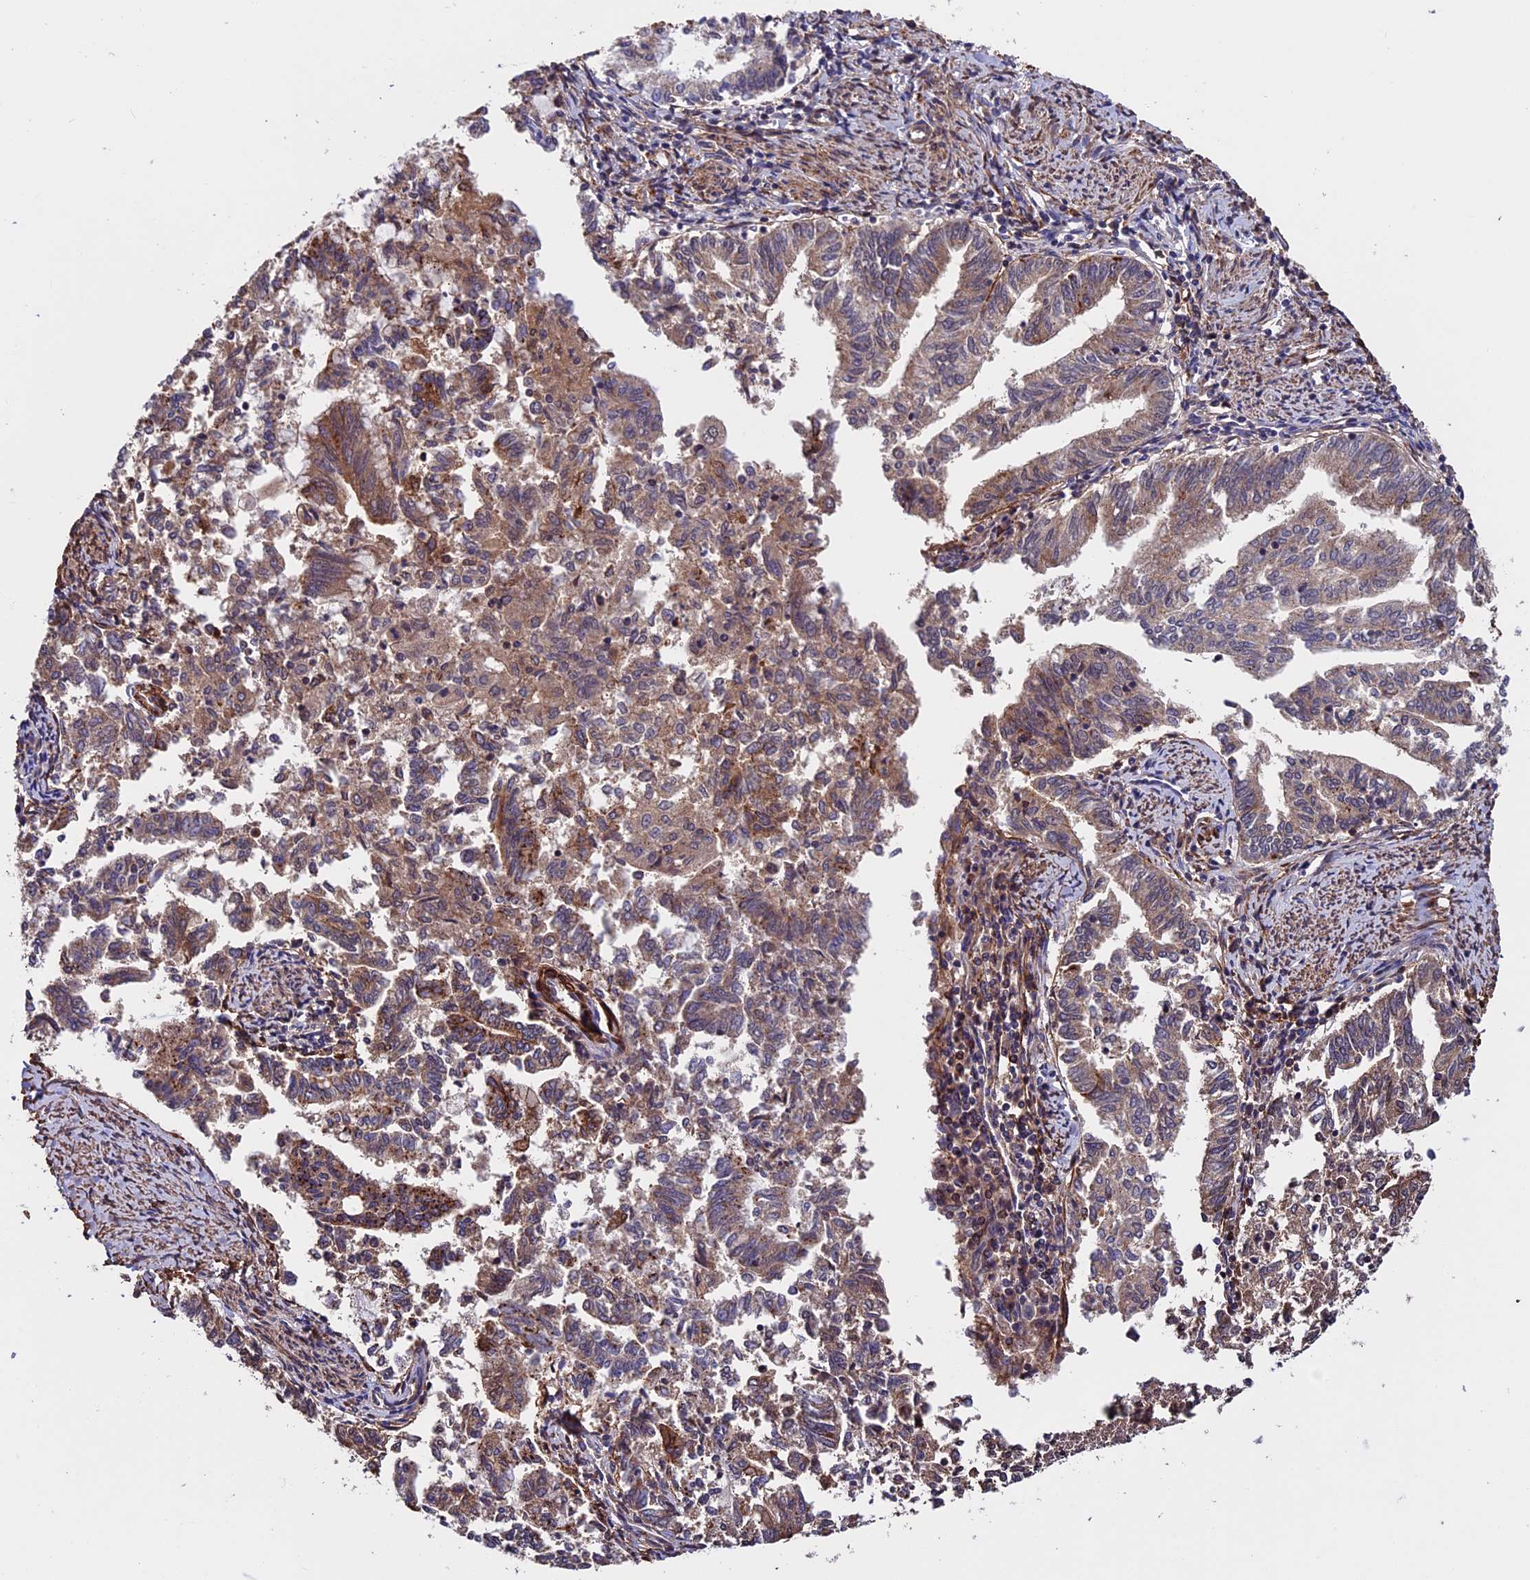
{"staining": {"intensity": "moderate", "quantity": "25%-75%", "location": "cytoplasmic/membranous"}, "tissue": "endometrial cancer", "cell_type": "Tumor cells", "image_type": "cancer", "snomed": [{"axis": "morphology", "description": "Adenocarcinoma, NOS"}, {"axis": "topography", "description": "Endometrium"}], "caption": "Protein analysis of endometrial adenocarcinoma tissue exhibits moderate cytoplasmic/membranous expression in about 25%-75% of tumor cells. The protein is stained brown, and the nuclei are stained in blue (DAB IHC with brightfield microscopy, high magnification).", "gene": "SLC9A5", "patient": {"sex": "female", "age": 79}}